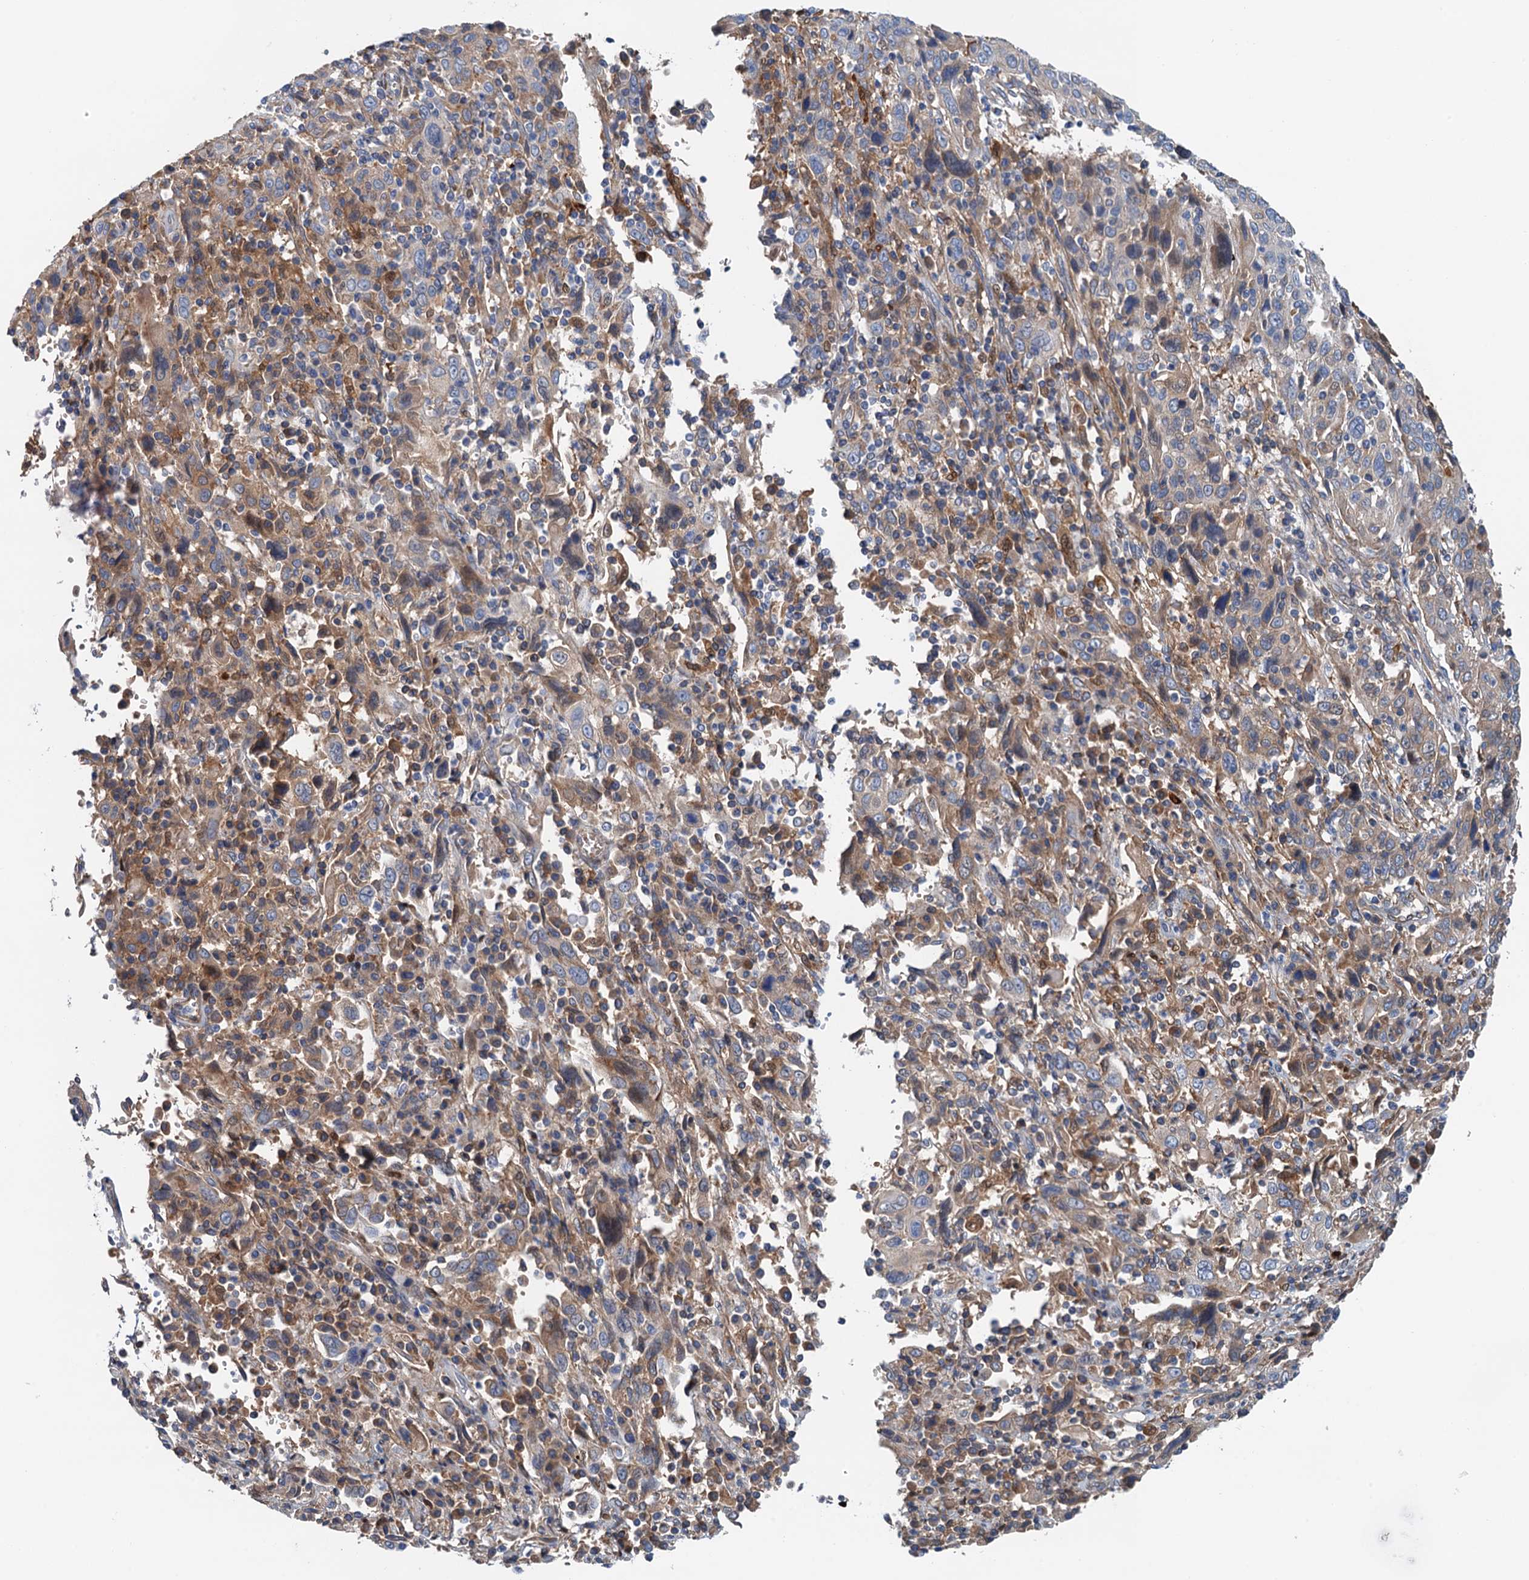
{"staining": {"intensity": "weak", "quantity": "<25%", "location": "cytoplasmic/membranous"}, "tissue": "cervical cancer", "cell_type": "Tumor cells", "image_type": "cancer", "snomed": [{"axis": "morphology", "description": "Squamous cell carcinoma, NOS"}, {"axis": "topography", "description": "Cervix"}], "caption": "Cervical cancer was stained to show a protein in brown. There is no significant positivity in tumor cells.", "gene": "CSTPP1", "patient": {"sex": "female", "age": 46}}